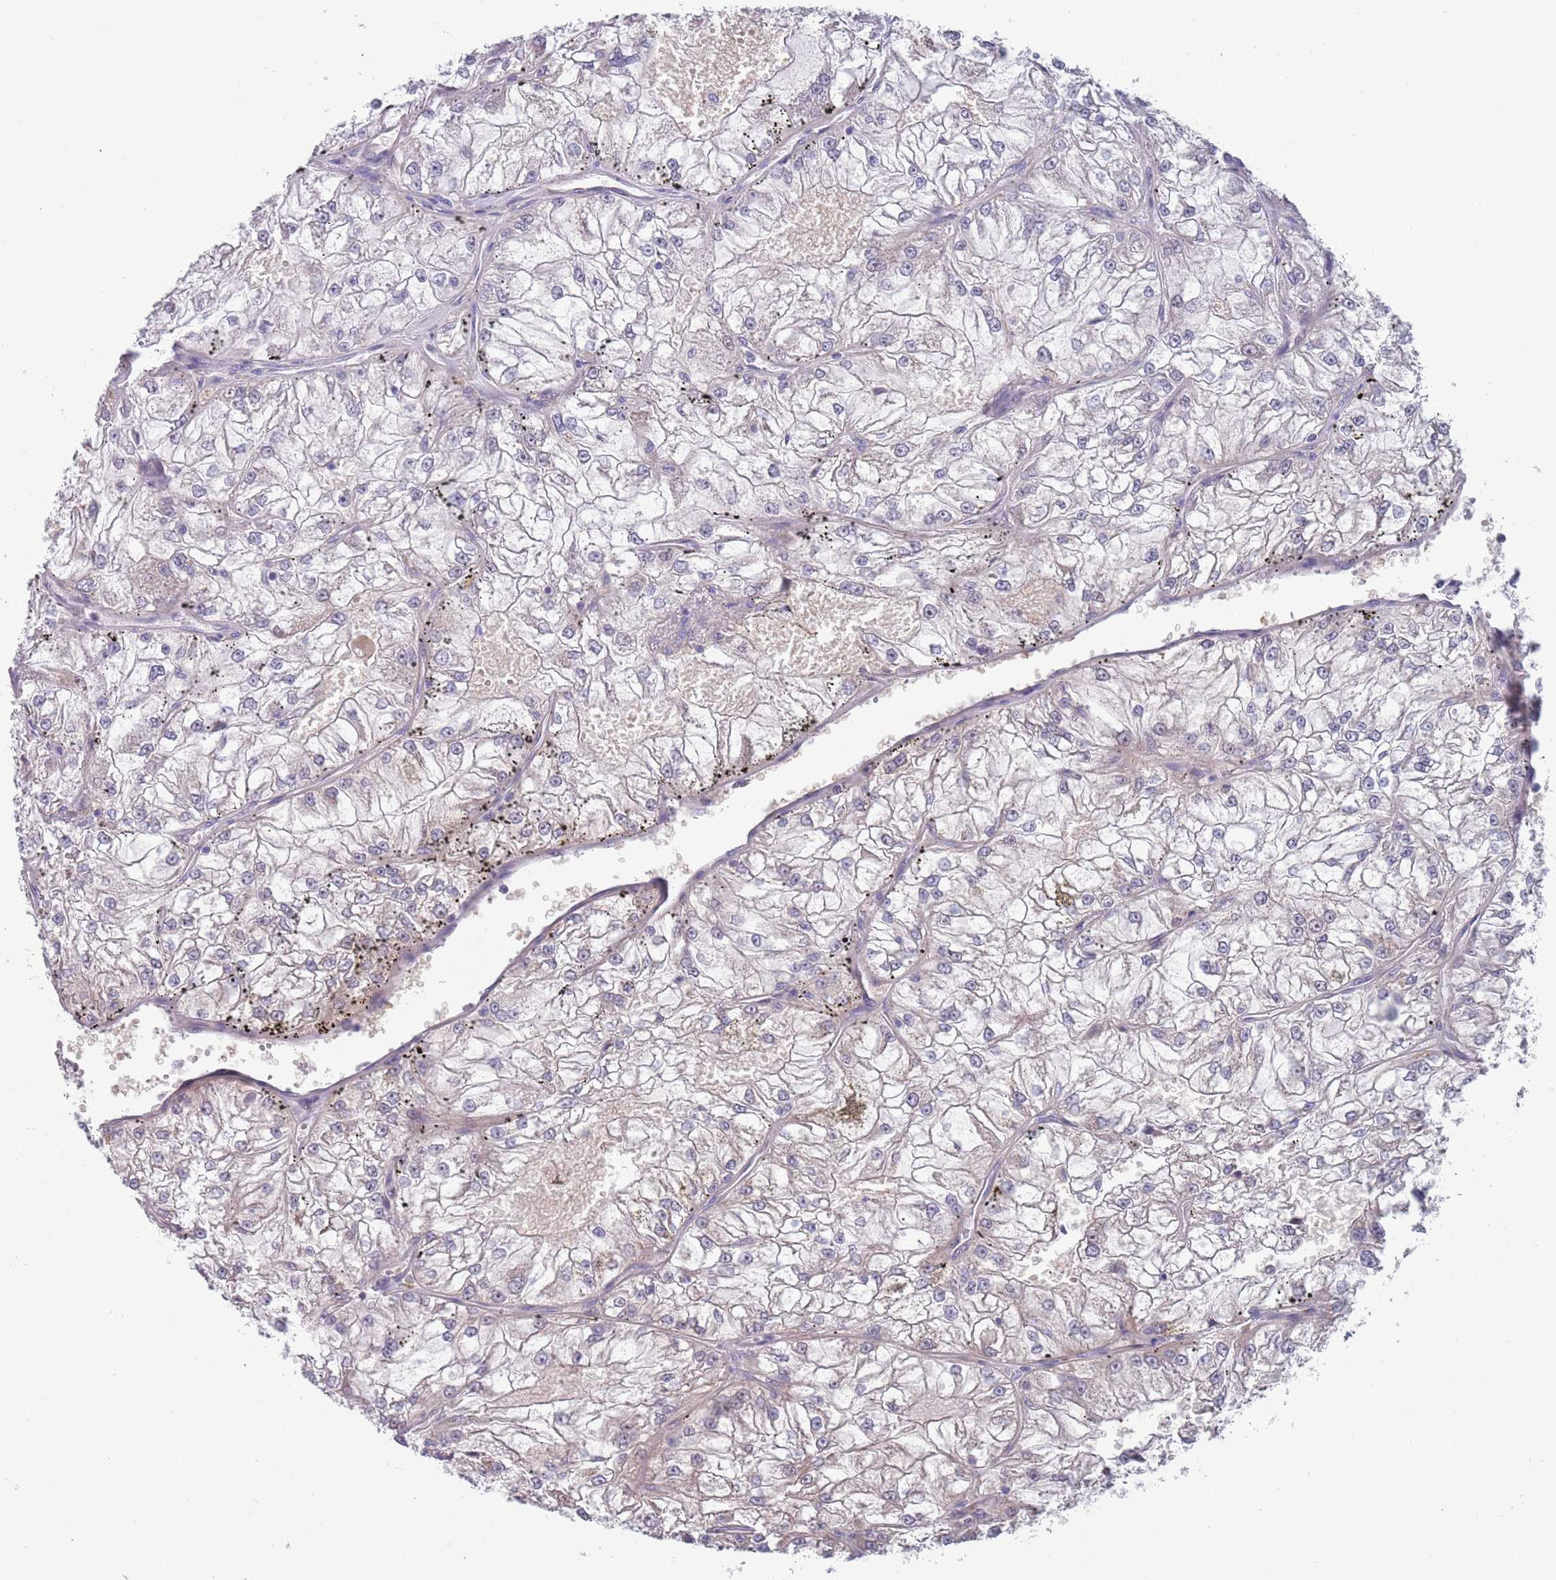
{"staining": {"intensity": "negative", "quantity": "none", "location": "none"}, "tissue": "renal cancer", "cell_type": "Tumor cells", "image_type": "cancer", "snomed": [{"axis": "morphology", "description": "Adenocarcinoma, NOS"}, {"axis": "topography", "description": "Kidney"}], "caption": "This is a photomicrograph of immunohistochemistry staining of renal cancer (adenocarcinoma), which shows no positivity in tumor cells. (DAB (3,3'-diaminobenzidine) IHC, high magnification).", "gene": "CLNS1A", "patient": {"sex": "female", "age": 72}}